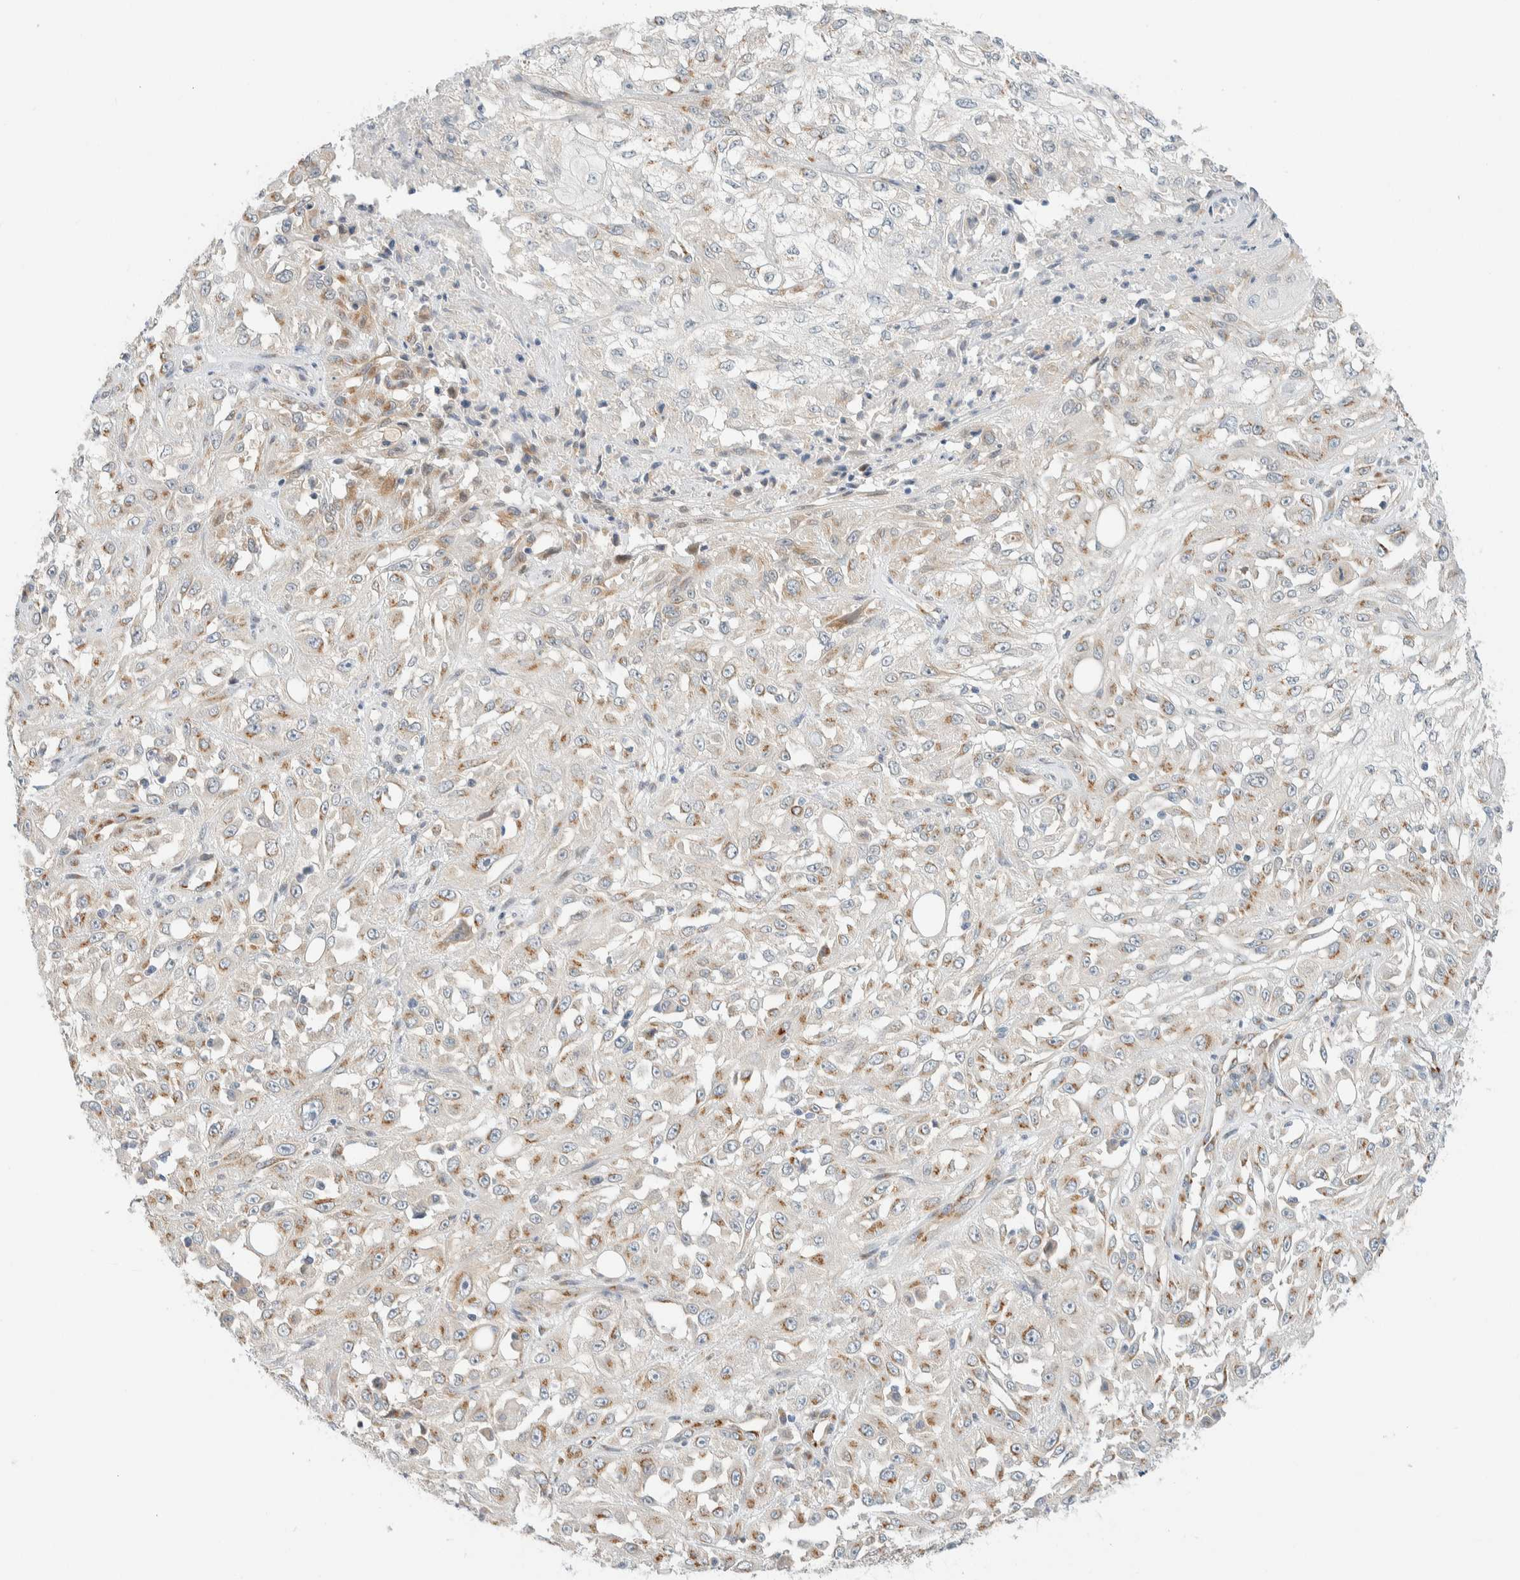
{"staining": {"intensity": "weak", "quantity": "25%-75%", "location": "cytoplasmic/membranous"}, "tissue": "skin cancer", "cell_type": "Tumor cells", "image_type": "cancer", "snomed": [{"axis": "morphology", "description": "Squamous cell carcinoma, NOS"}, {"axis": "morphology", "description": "Squamous cell carcinoma, metastatic, NOS"}, {"axis": "topography", "description": "Skin"}, {"axis": "topography", "description": "Lymph node"}], "caption": "Immunohistochemical staining of human skin metastatic squamous cell carcinoma demonstrates weak cytoplasmic/membranous protein expression in approximately 25%-75% of tumor cells.", "gene": "TMEM184B", "patient": {"sex": "male", "age": 75}}